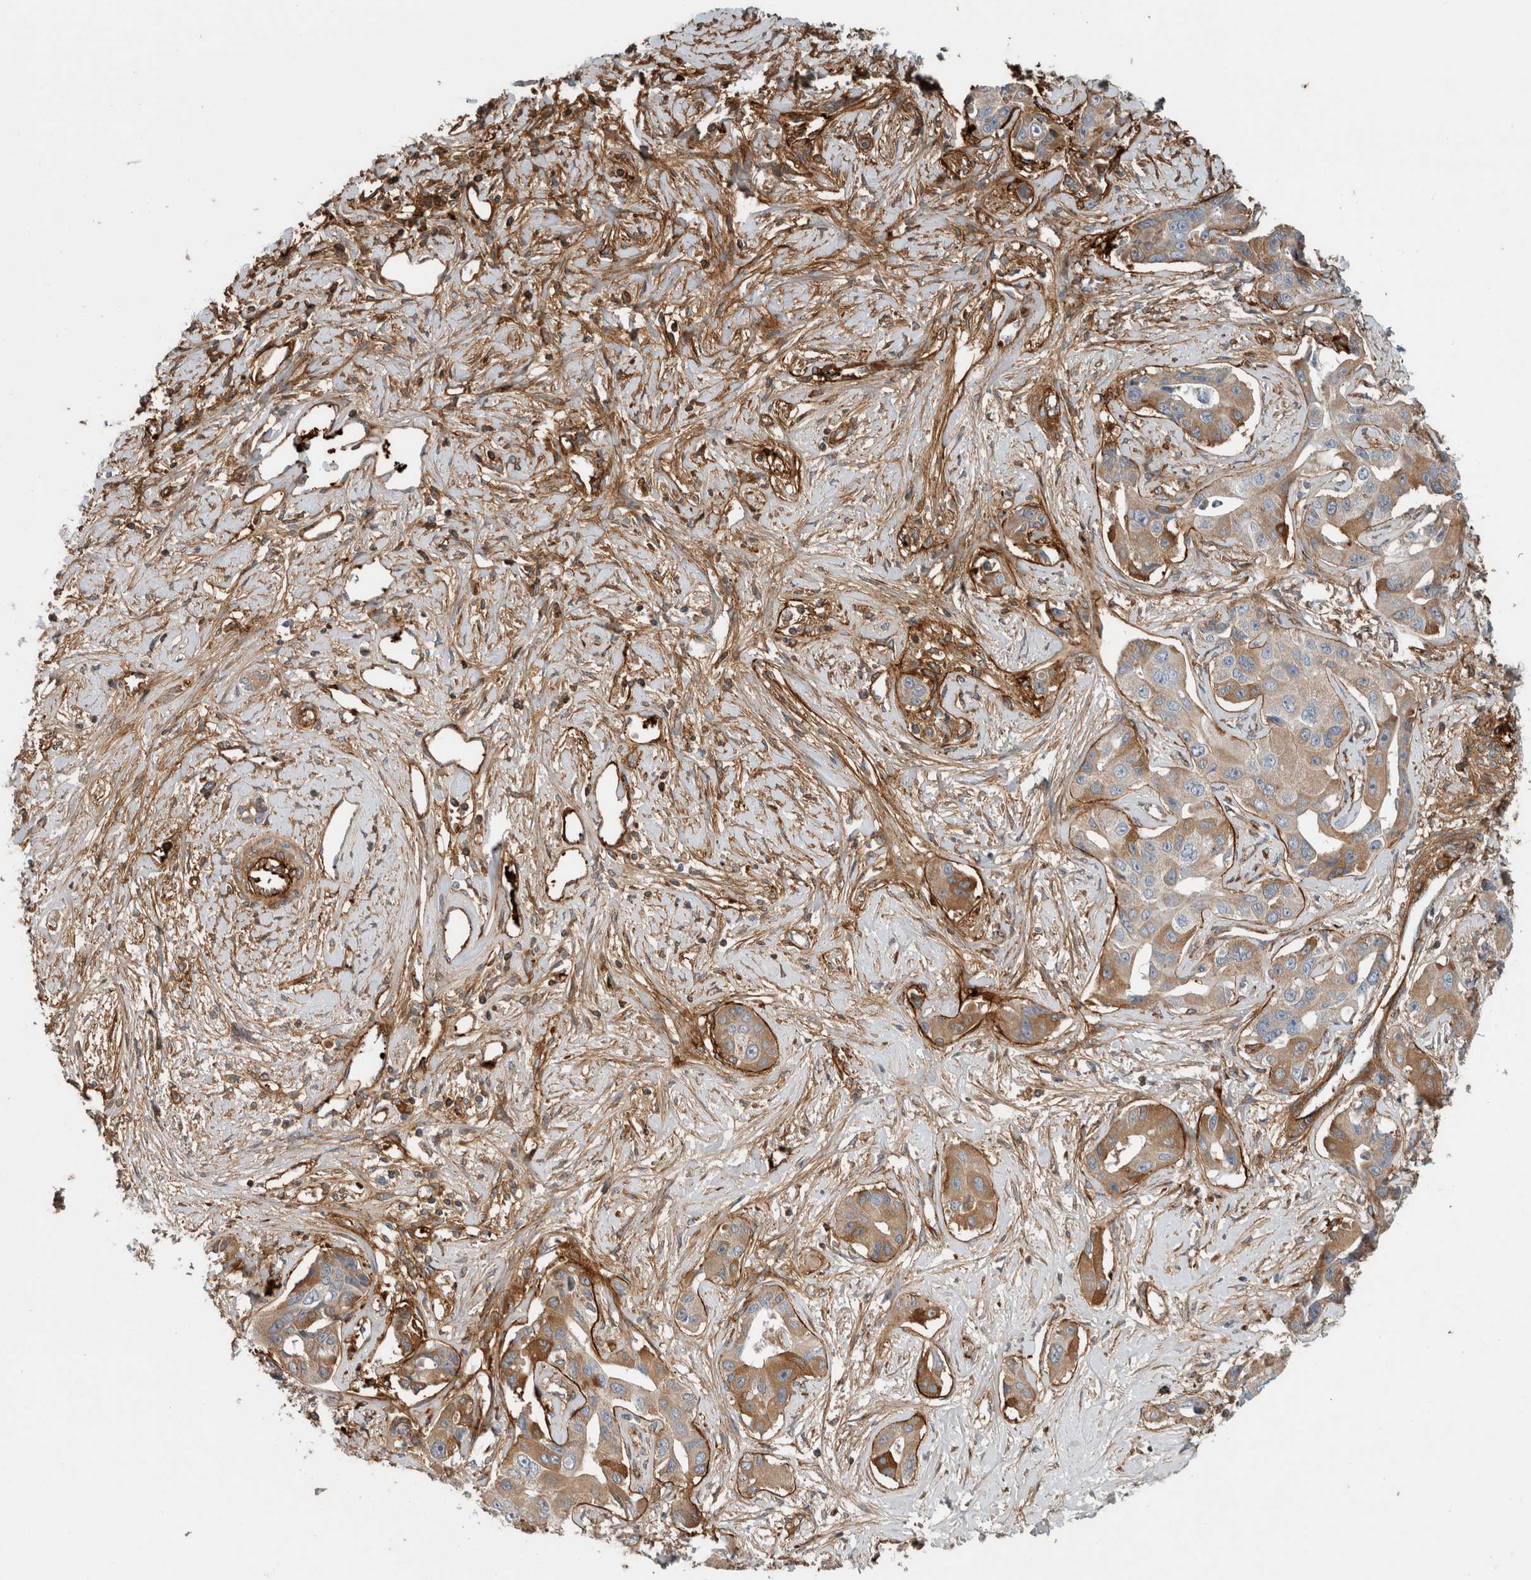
{"staining": {"intensity": "moderate", "quantity": ">75%", "location": "cytoplasmic/membranous"}, "tissue": "liver cancer", "cell_type": "Tumor cells", "image_type": "cancer", "snomed": [{"axis": "morphology", "description": "Cholangiocarcinoma"}, {"axis": "topography", "description": "Liver"}], "caption": "The photomicrograph displays a brown stain indicating the presence of a protein in the cytoplasmic/membranous of tumor cells in liver cancer.", "gene": "FN1", "patient": {"sex": "male", "age": 59}}